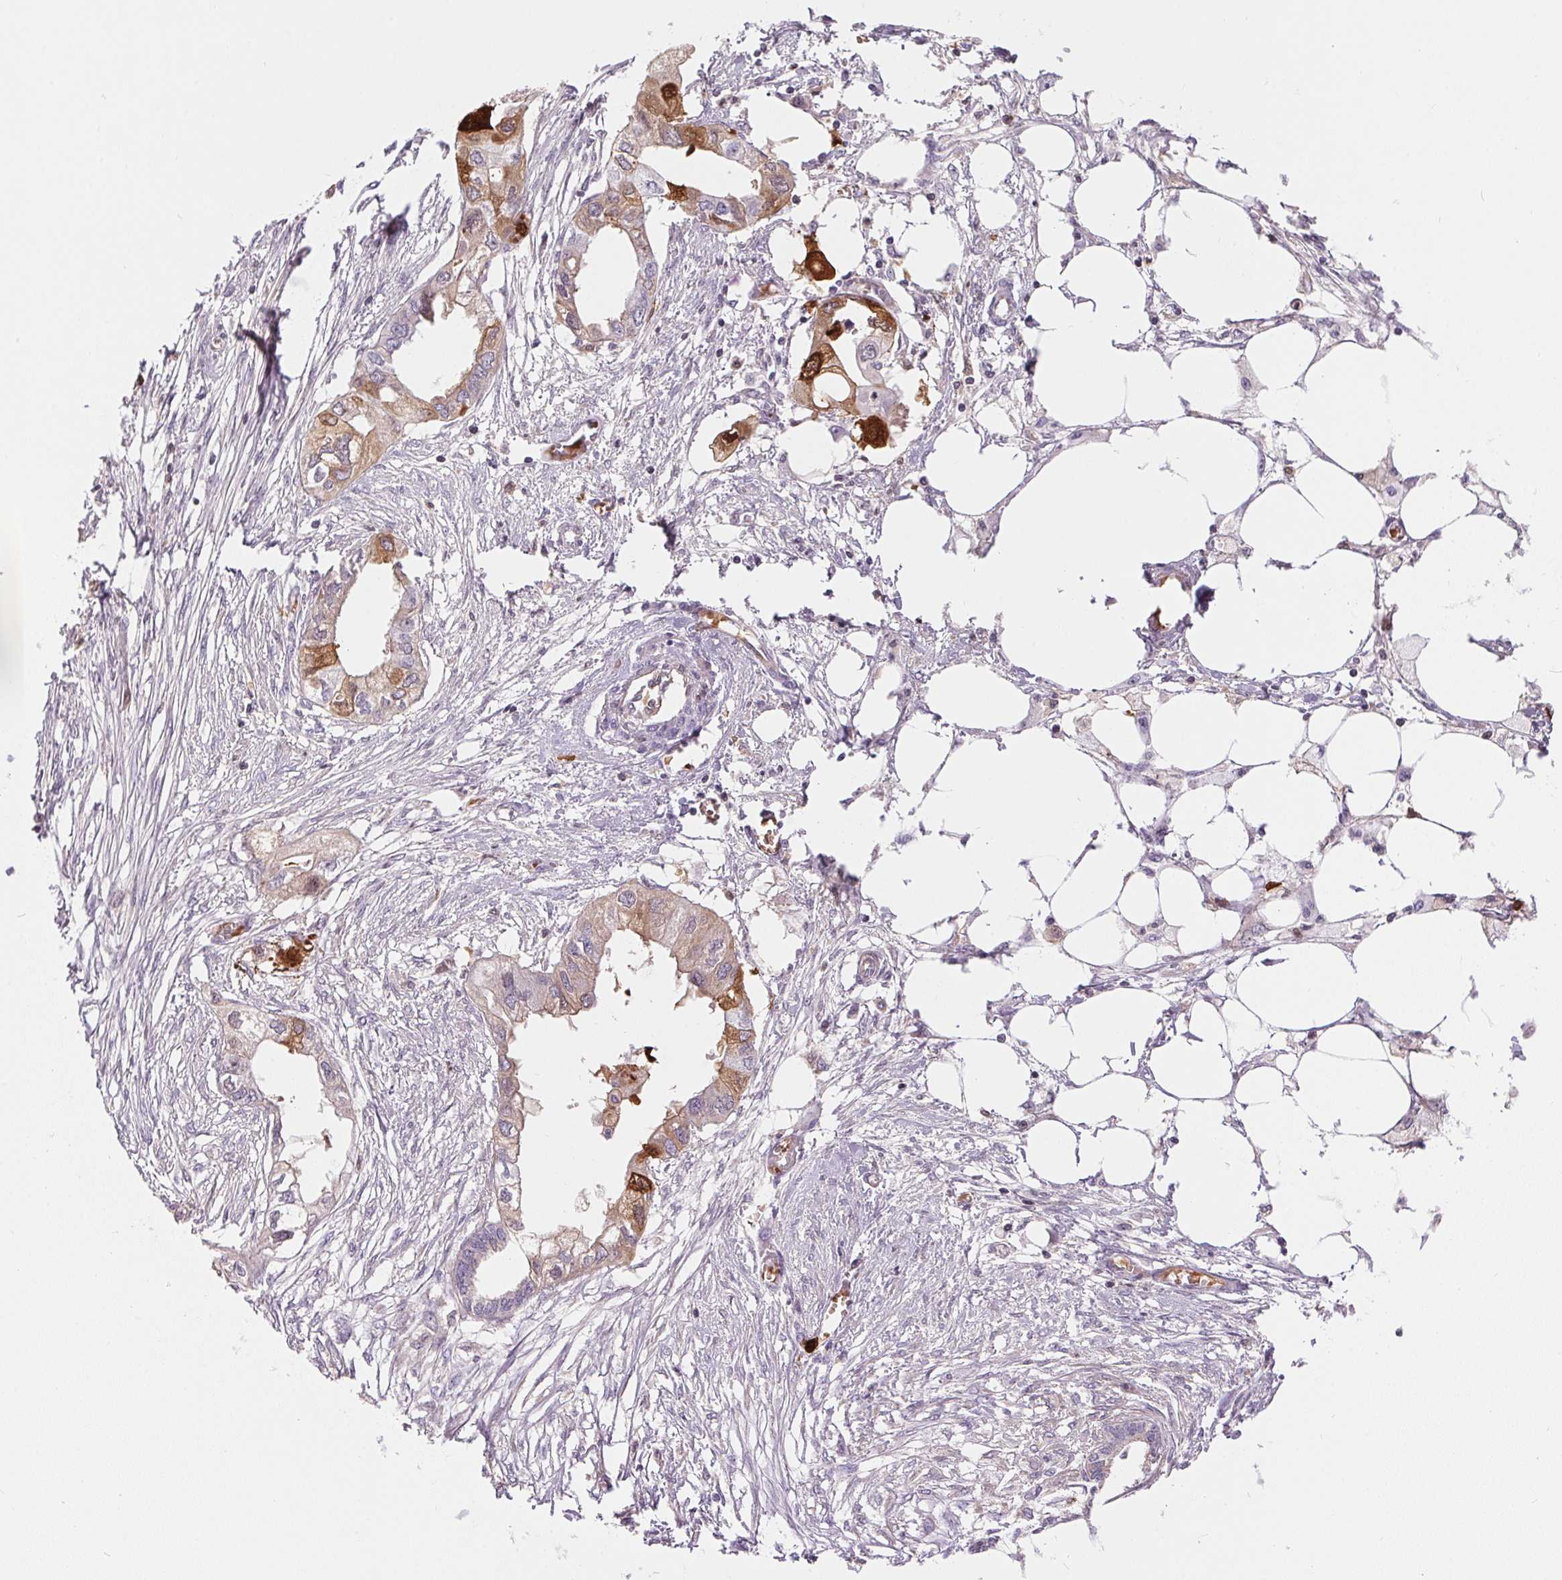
{"staining": {"intensity": "moderate", "quantity": "<25%", "location": "cytoplasmic/membranous,nuclear"}, "tissue": "endometrial cancer", "cell_type": "Tumor cells", "image_type": "cancer", "snomed": [{"axis": "morphology", "description": "Adenocarcinoma, NOS"}, {"axis": "morphology", "description": "Adenocarcinoma, metastatic, NOS"}, {"axis": "topography", "description": "Adipose tissue"}, {"axis": "topography", "description": "Endometrium"}], "caption": "Immunohistochemistry (DAB) staining of endometrial cancer (metastatic adenocarcinoma) exhibits moderate cytoplasmic/membranous and nuclear protein positivity in about <25% of tumor cells.", "gene": "ORM1", "patient": {"sex": "female", "age": 67}}